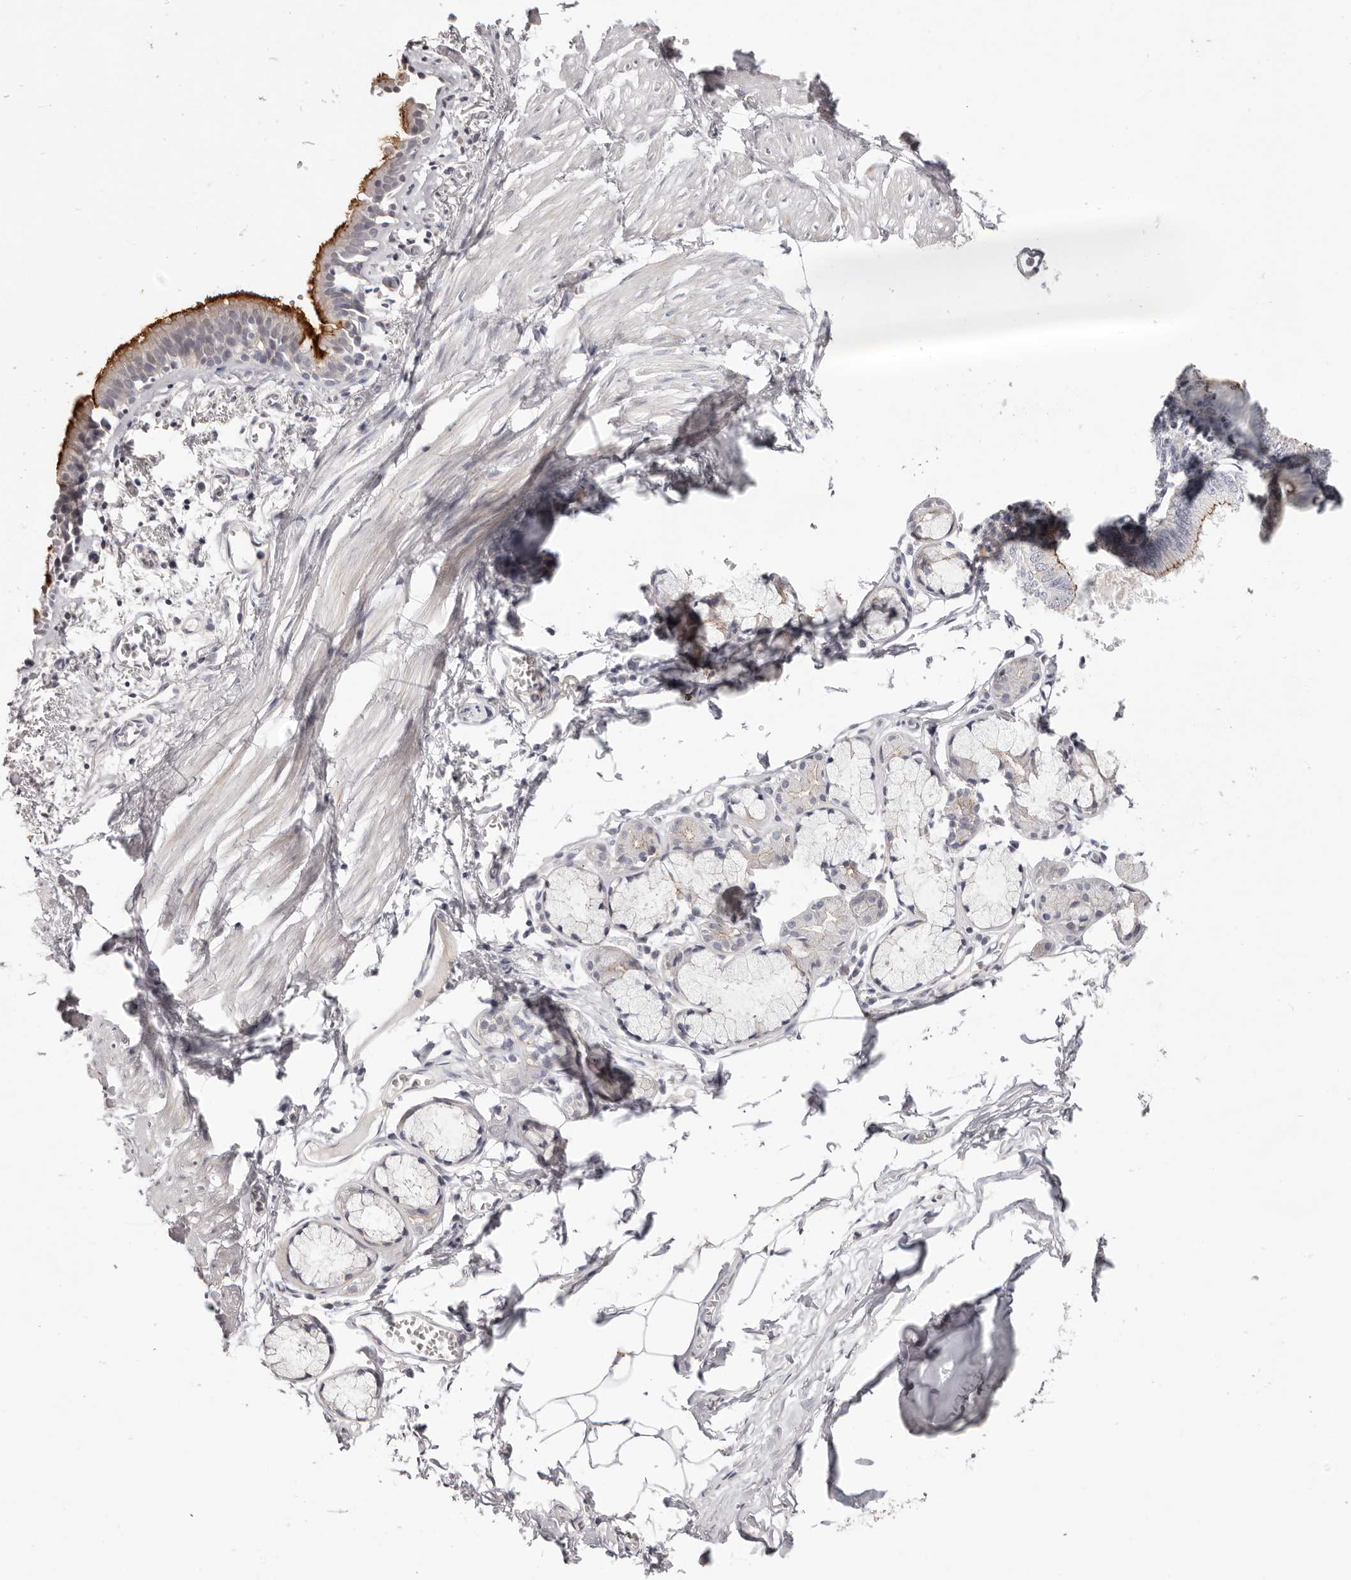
{"staining": {"intensity": "strong", "quantity": ">75%", "location": "cytoplasmic/membranous"}, "tissue": "bronchus", "cell_type": "Respiratory epithelial cells", "image_type": "normal", "snomed": [{"axis": "morphology", "description": "Normal tissue, NOS"}, {"axis": "topography", "description": "Bronchus"}, {"axis": "topography", "description": "Lung"}], "caption": "Strong cytoplasmic/membranous protein staining is appreciated in approximately >75% of respiratory epithelial cells in bronchus. (DAB IHC, brown staining for protein, blue staining for nuclei).", "gene": "PCDHB6", "patient": {"sex": "male", "age": 56}}